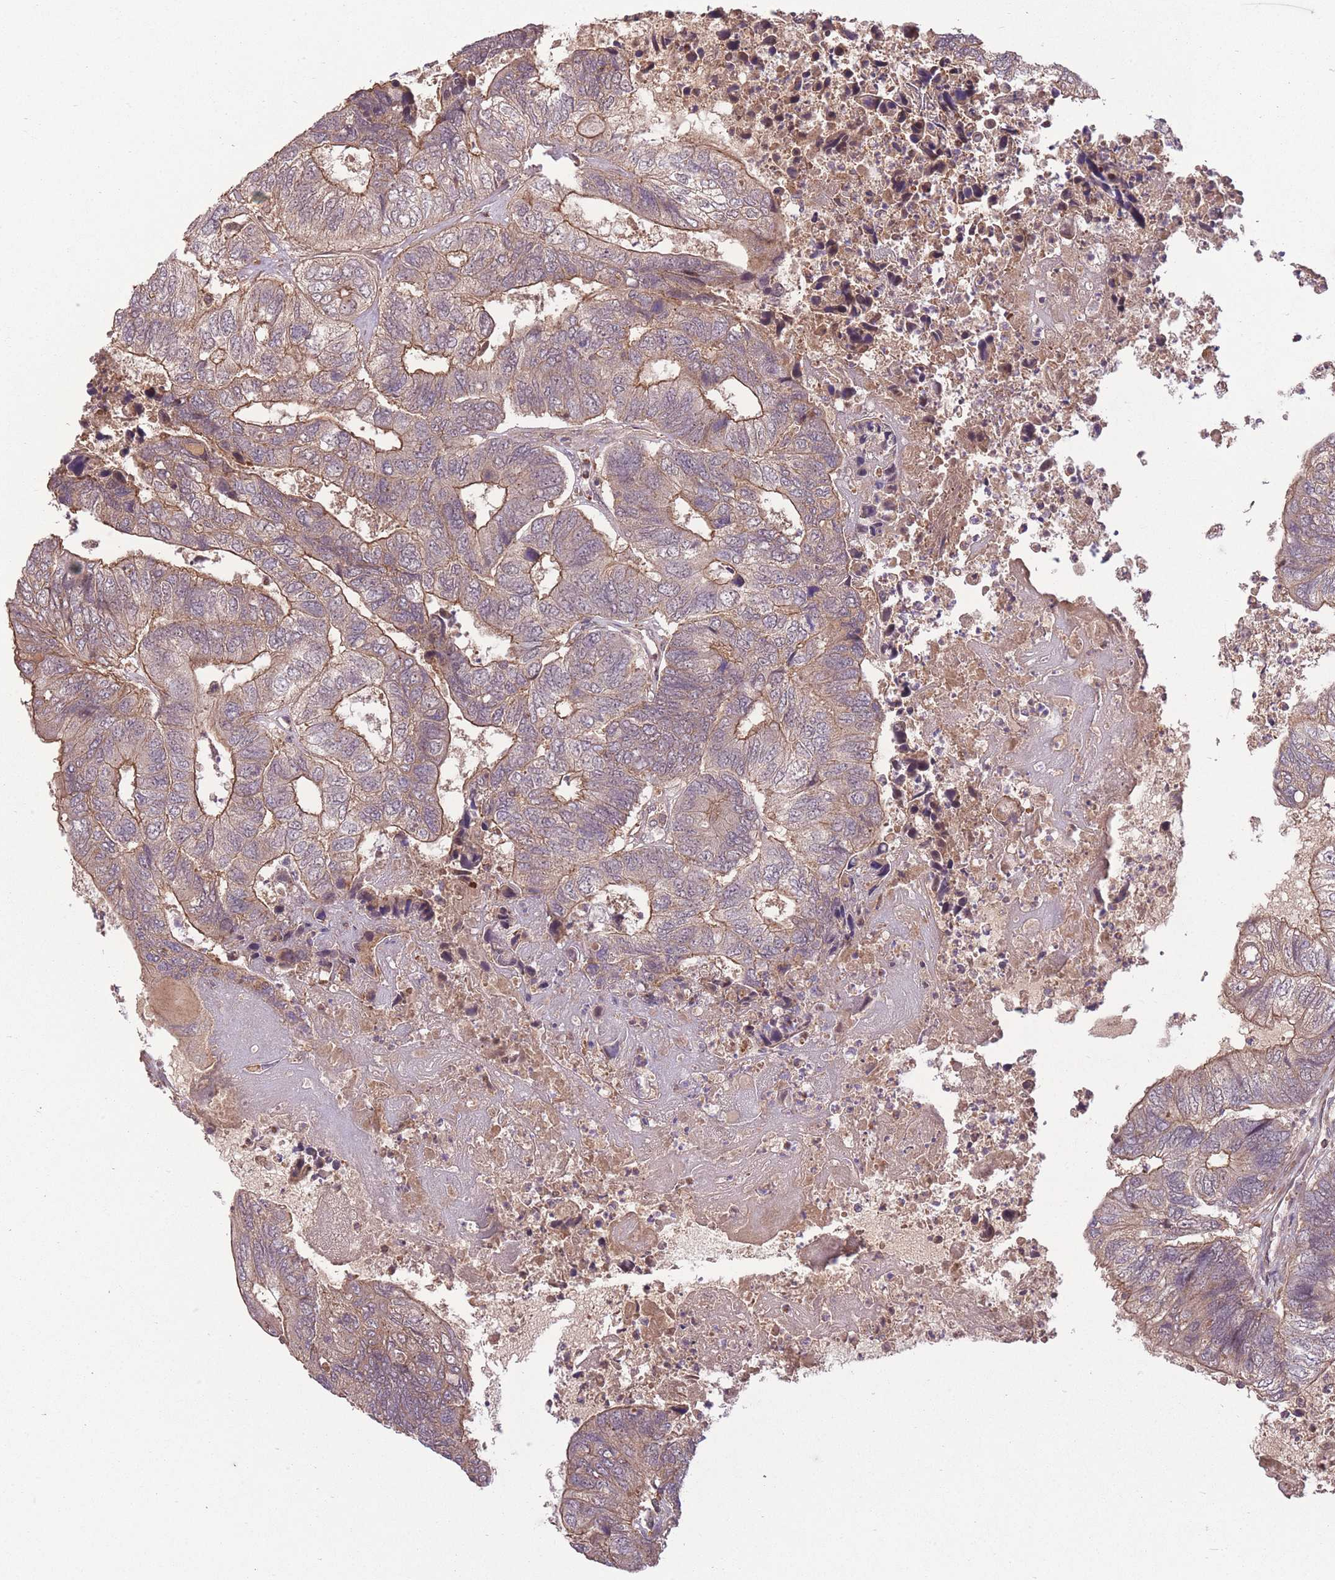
{"staining": {"intensity": "moderate", "quantity": "25%-75%", "location": "cytoplasmic/membranous"}, "tissue": "colorectal cancer", "cell_type": "Tumor cells", "image_type": "cancer", "snomed": [{"axis": "morphology", "description": "Adenocarcinoma, NOS"}, {"axis": "topography", "description": "Colon"}], "caption": "Moderate cytoplasmic/membranous expression is seen in approximately 25%-75% of tumor cells in colorectal adenocarcinoma. The staining was performed using DAB (3,3'-diaminobenzidine), with brown indicating positive protein expression. Nuclei are stained blue with hematoxylin.", "gene": "POLR3F", "patient": {"sex": "female", "age": 67}}